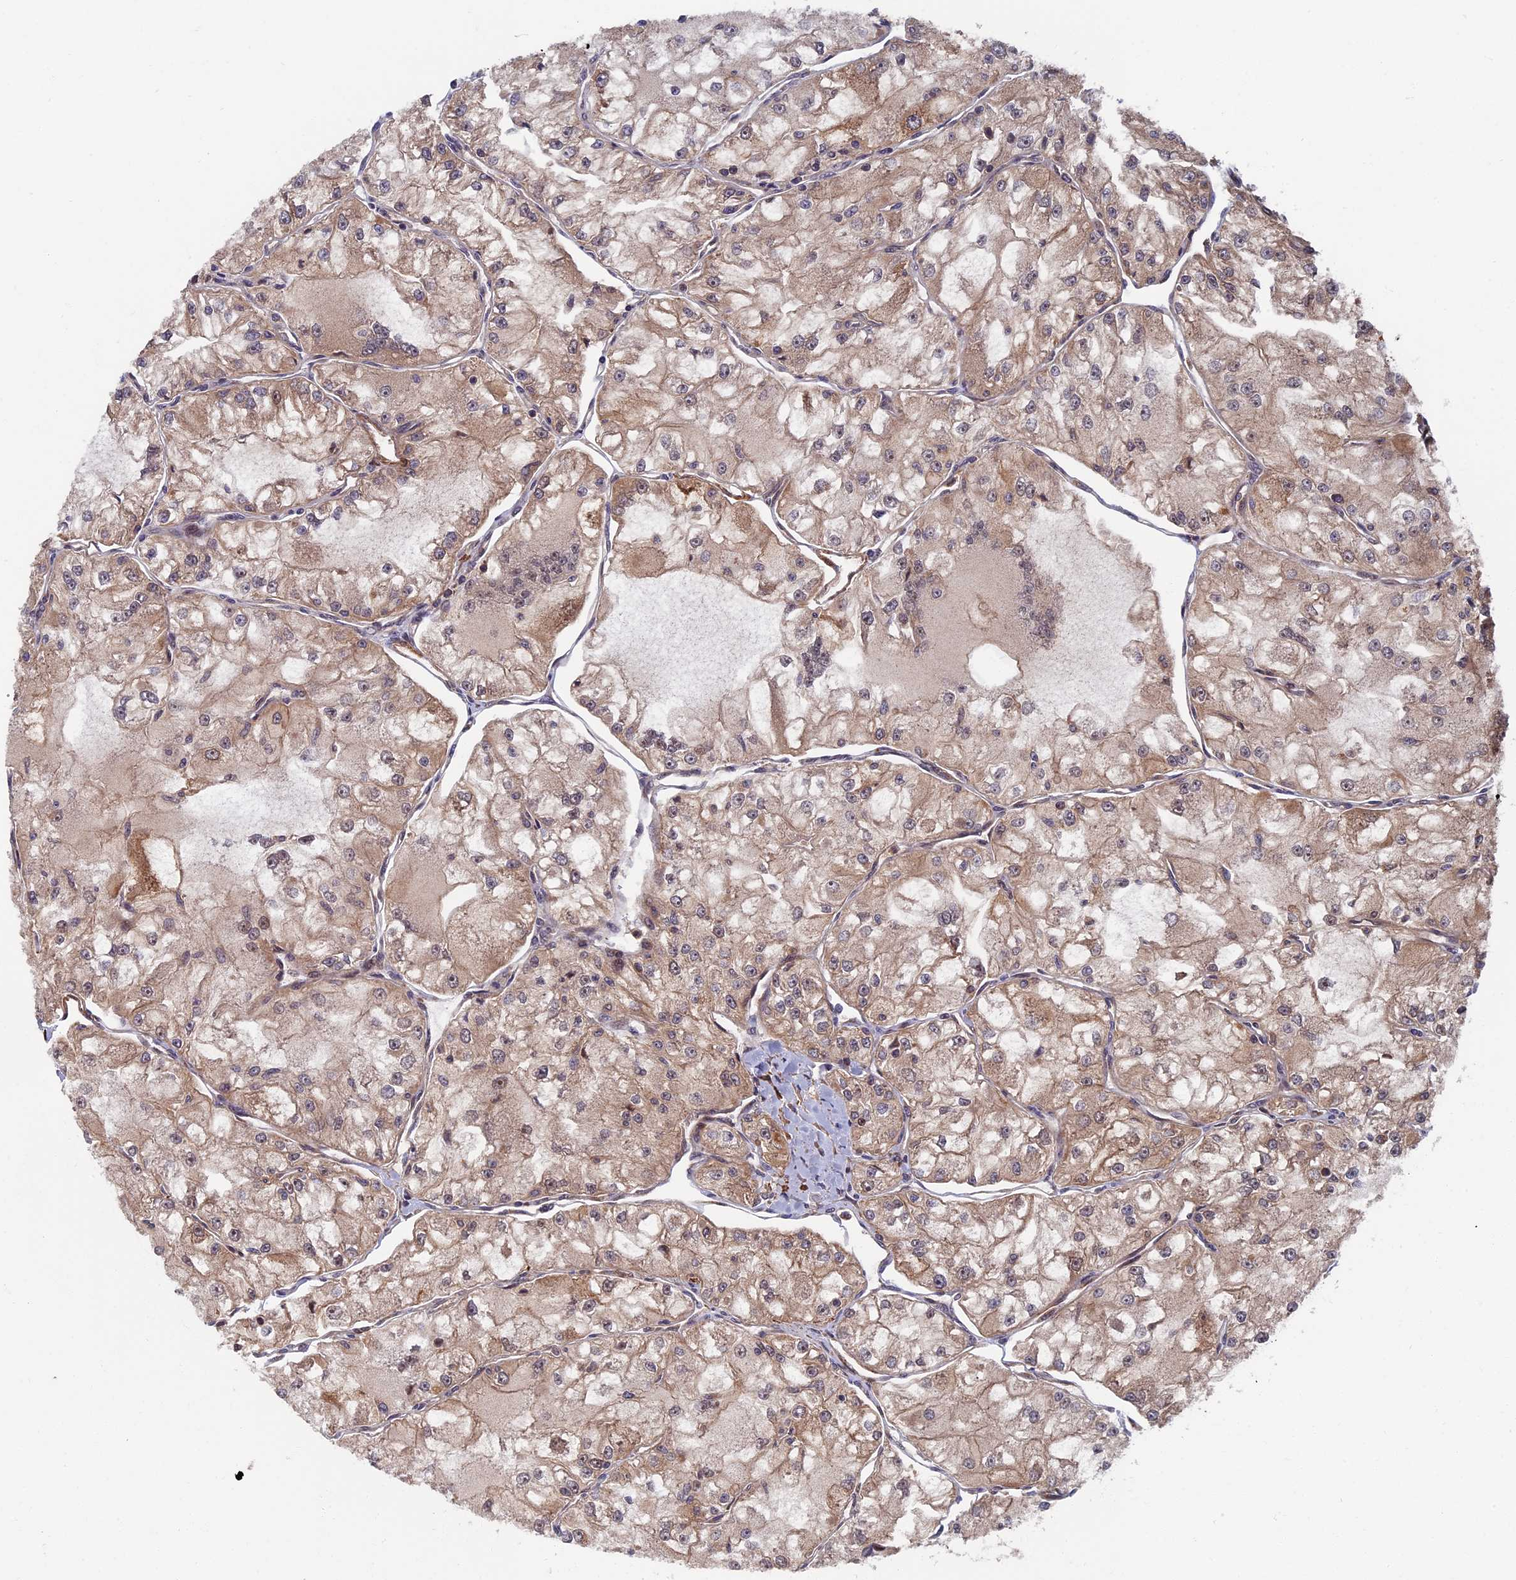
{"staining": {"intensity": "weak", "quantity": "25%-75%", "location": "cytoplasmic/membranous"}, "tissue": "renal cancer", "cell_type": "Tumor cells", "image_type": "cancer", "snomed": [{"axis": "morphology", "description": "Adenocarcinoma, NOS"}, {"axis": "topography", "description": "Kidney"}], "caption": "The immunohistochemical stain highlights weak cytoplasmic/membranous expression in tumor cells of adenocarcinoma (renal) tissue.", "gene": "CTDP1", "patient": {"sex": "female", "age": 72}}